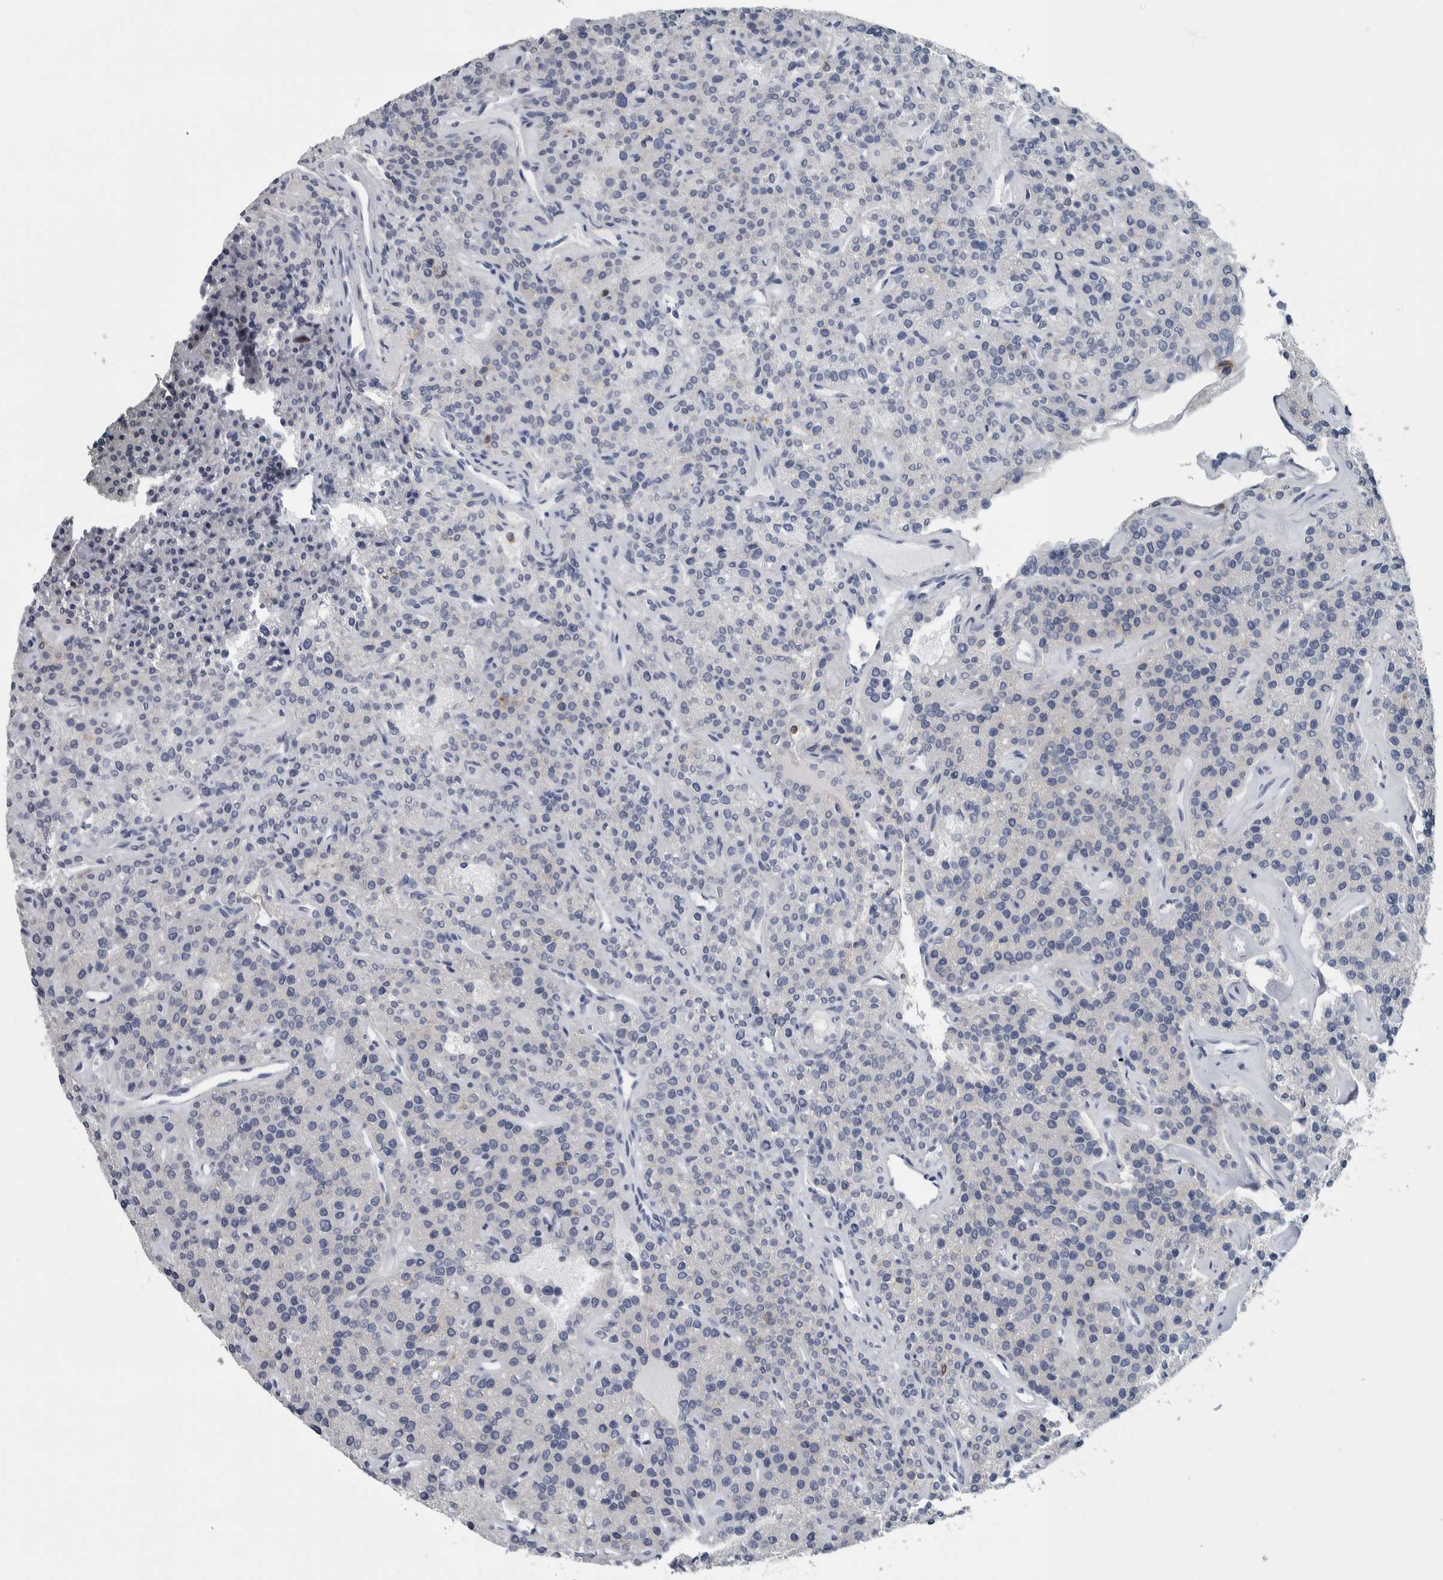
{"staining": {"intensity": "negative", "quantity": "none", "location": "none"}, "tissue": "parathyroid gland", "cell_type": "Glandular cells", "image_type": "normal", "snomed": [{"axis": "morphology", "description": "Normal tissue, NOS"}, {"axis": "topography", "description": "Parathyroid gland"}], "caption": "Glandular cells show no significant expression in normal parathyroid gland. (Immunohistochemistry (ihc), brightfield microscopy, high magnification).", "gene": "SKAP2", "patient": {"sex": "male", "age": 46}}